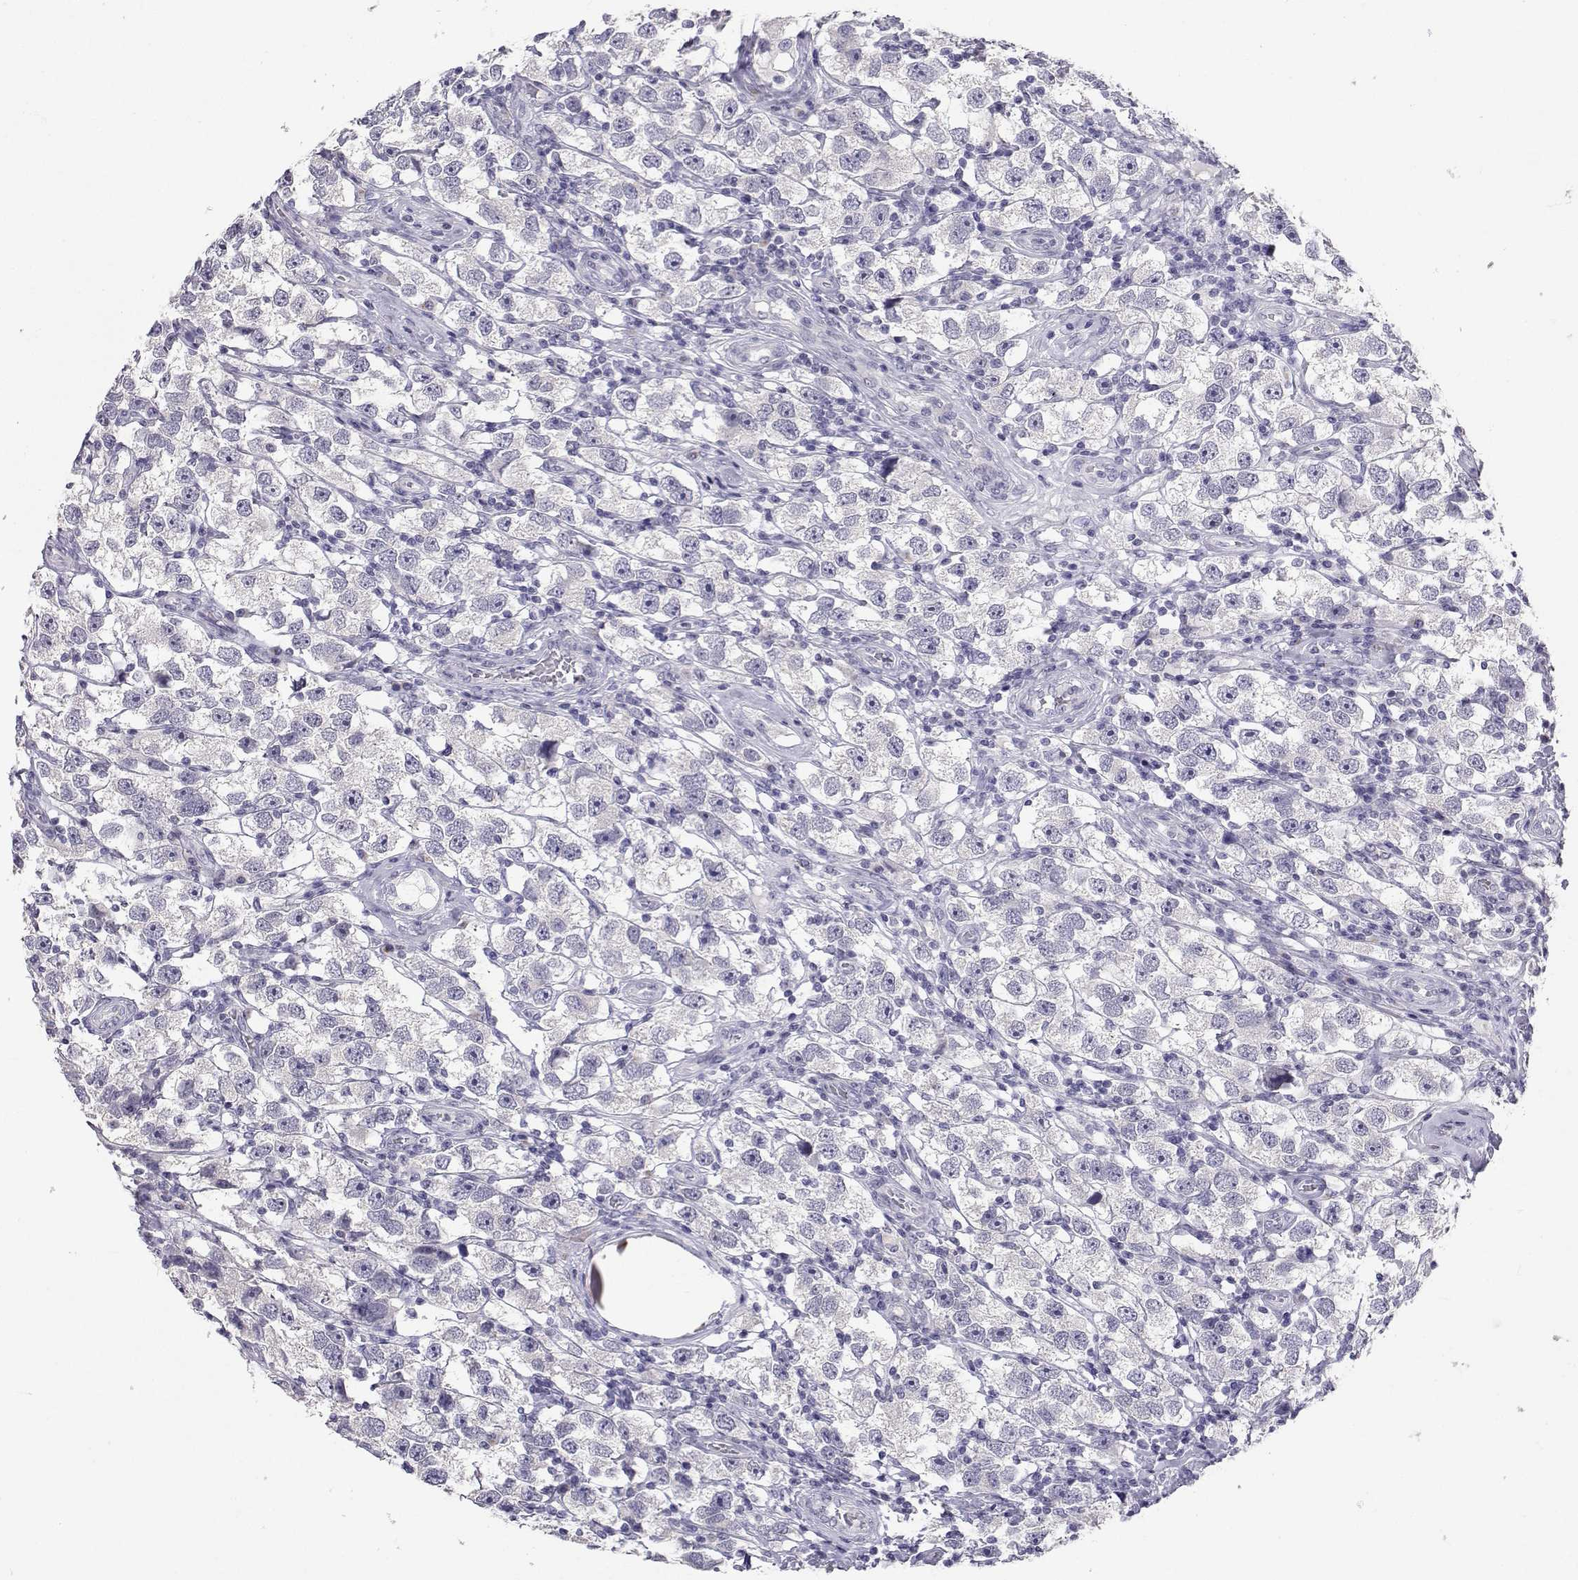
{"staining": {"intensity": "negative", "quantity": "none", "location": "none"}, "tissue": "testis cancer", "cell_type": "Tumor cells", "image_type": "cancer", "snomed": [{"axis": "morphology", "description": "Seminoma, NOS"}, {"axis": "topography", "description": "Testis"}], "caption": "DAB immunohistochemical staining of human testis cancer (seminoma) exhibits no significant positivity in tumor cells.", "gene": "SLC6A3", "patient": {"sex": "male", "age": 26}}